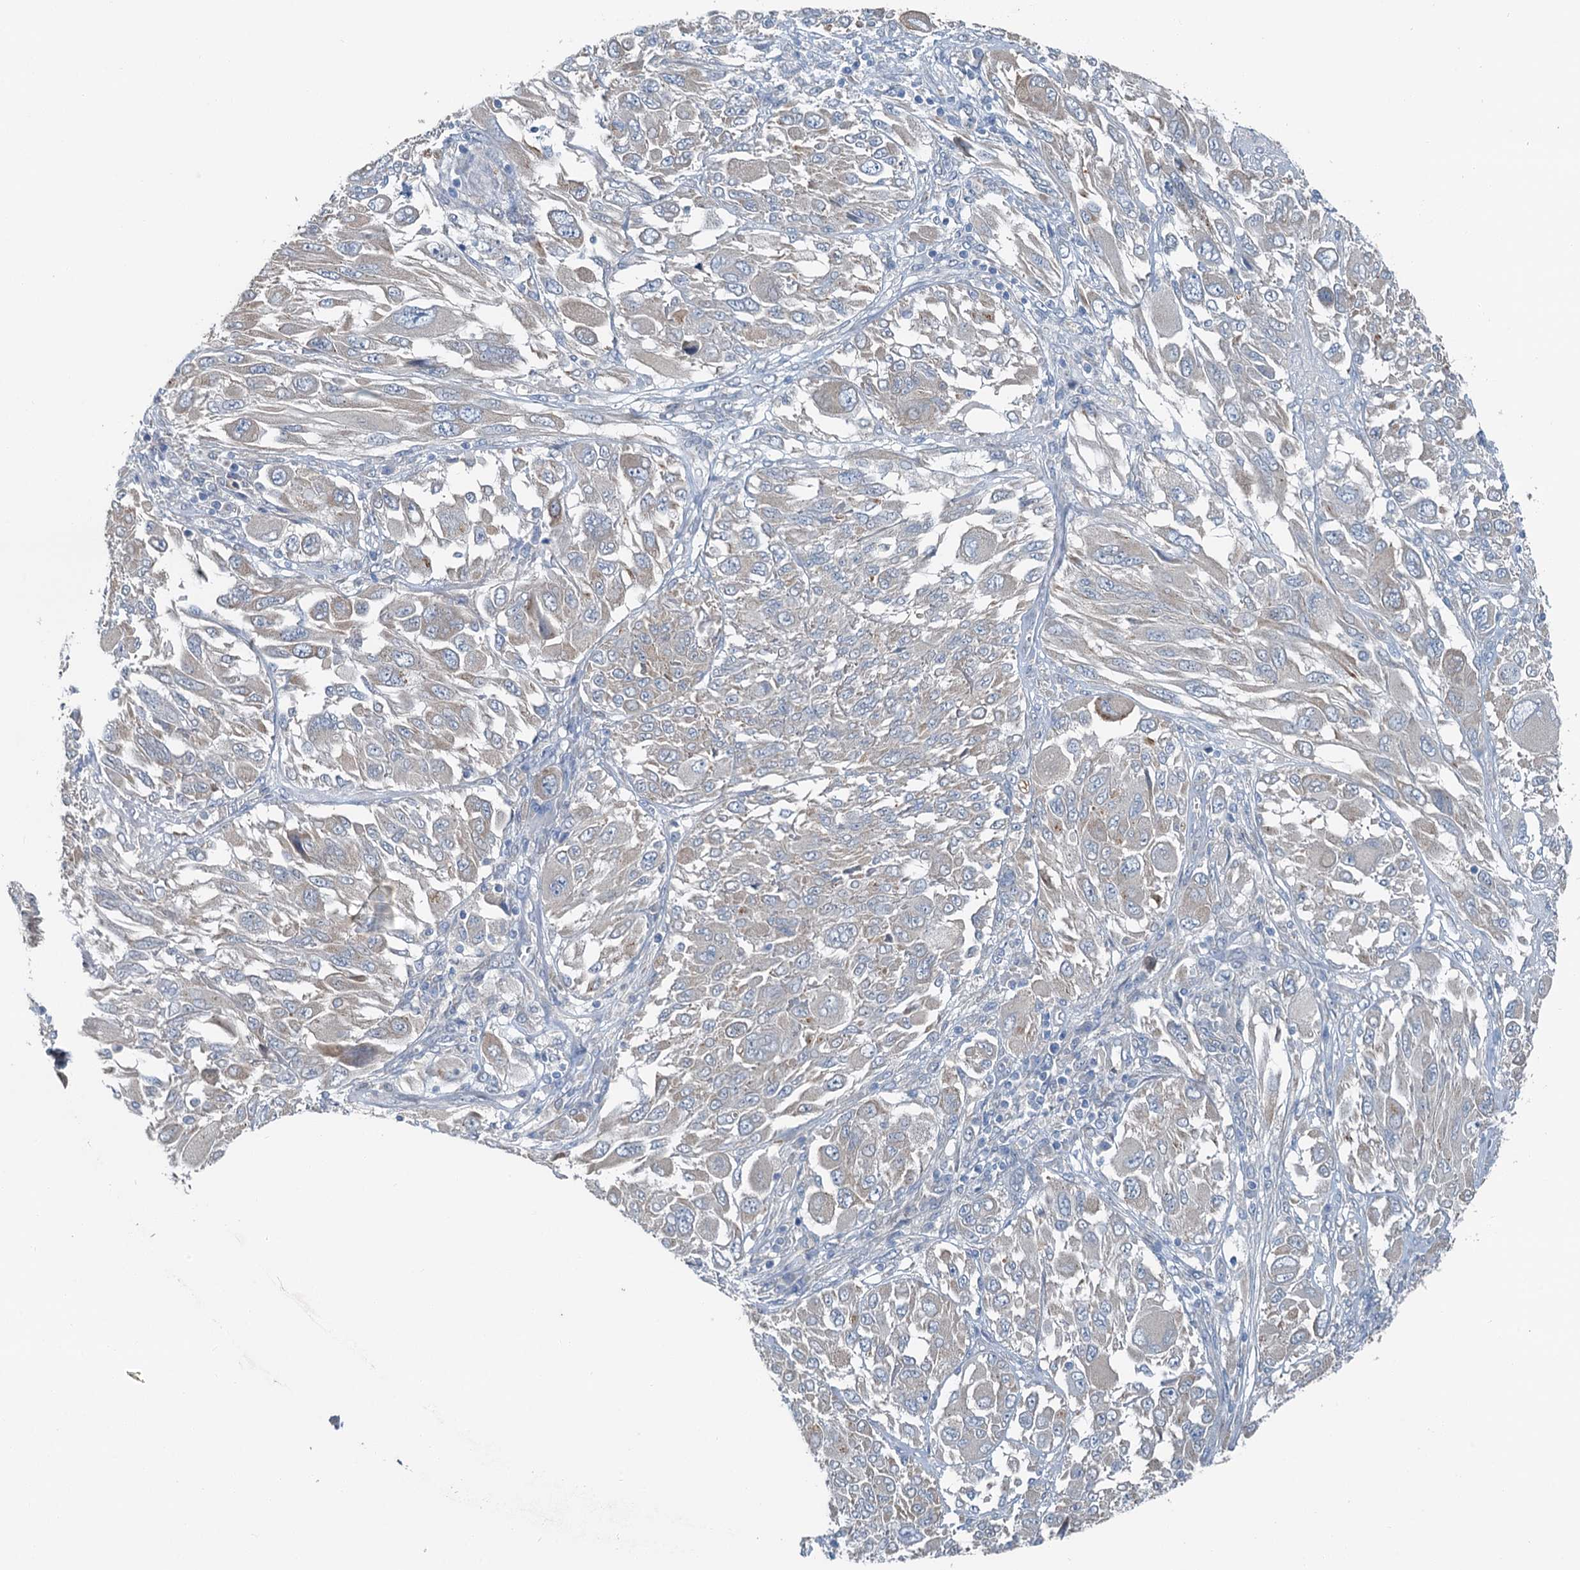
{"staining": {"intensity": "negative", "quantity": "none", "location": "none"}, "tissue": "melanoma", "cell_type": "Tumor cells", "image_type": "cancer", "snomed": [{"axis": "morphology", "description": "Malignant melanoma, NOS"}, {"axis": "topography", "description": "Skin"}], "caption": "Photomicrograph shows no protein expression in tumor cells of malignant melanoma tissue.", "gene": "C6orf120", "patient": {"sex": "female", "age": 91}}